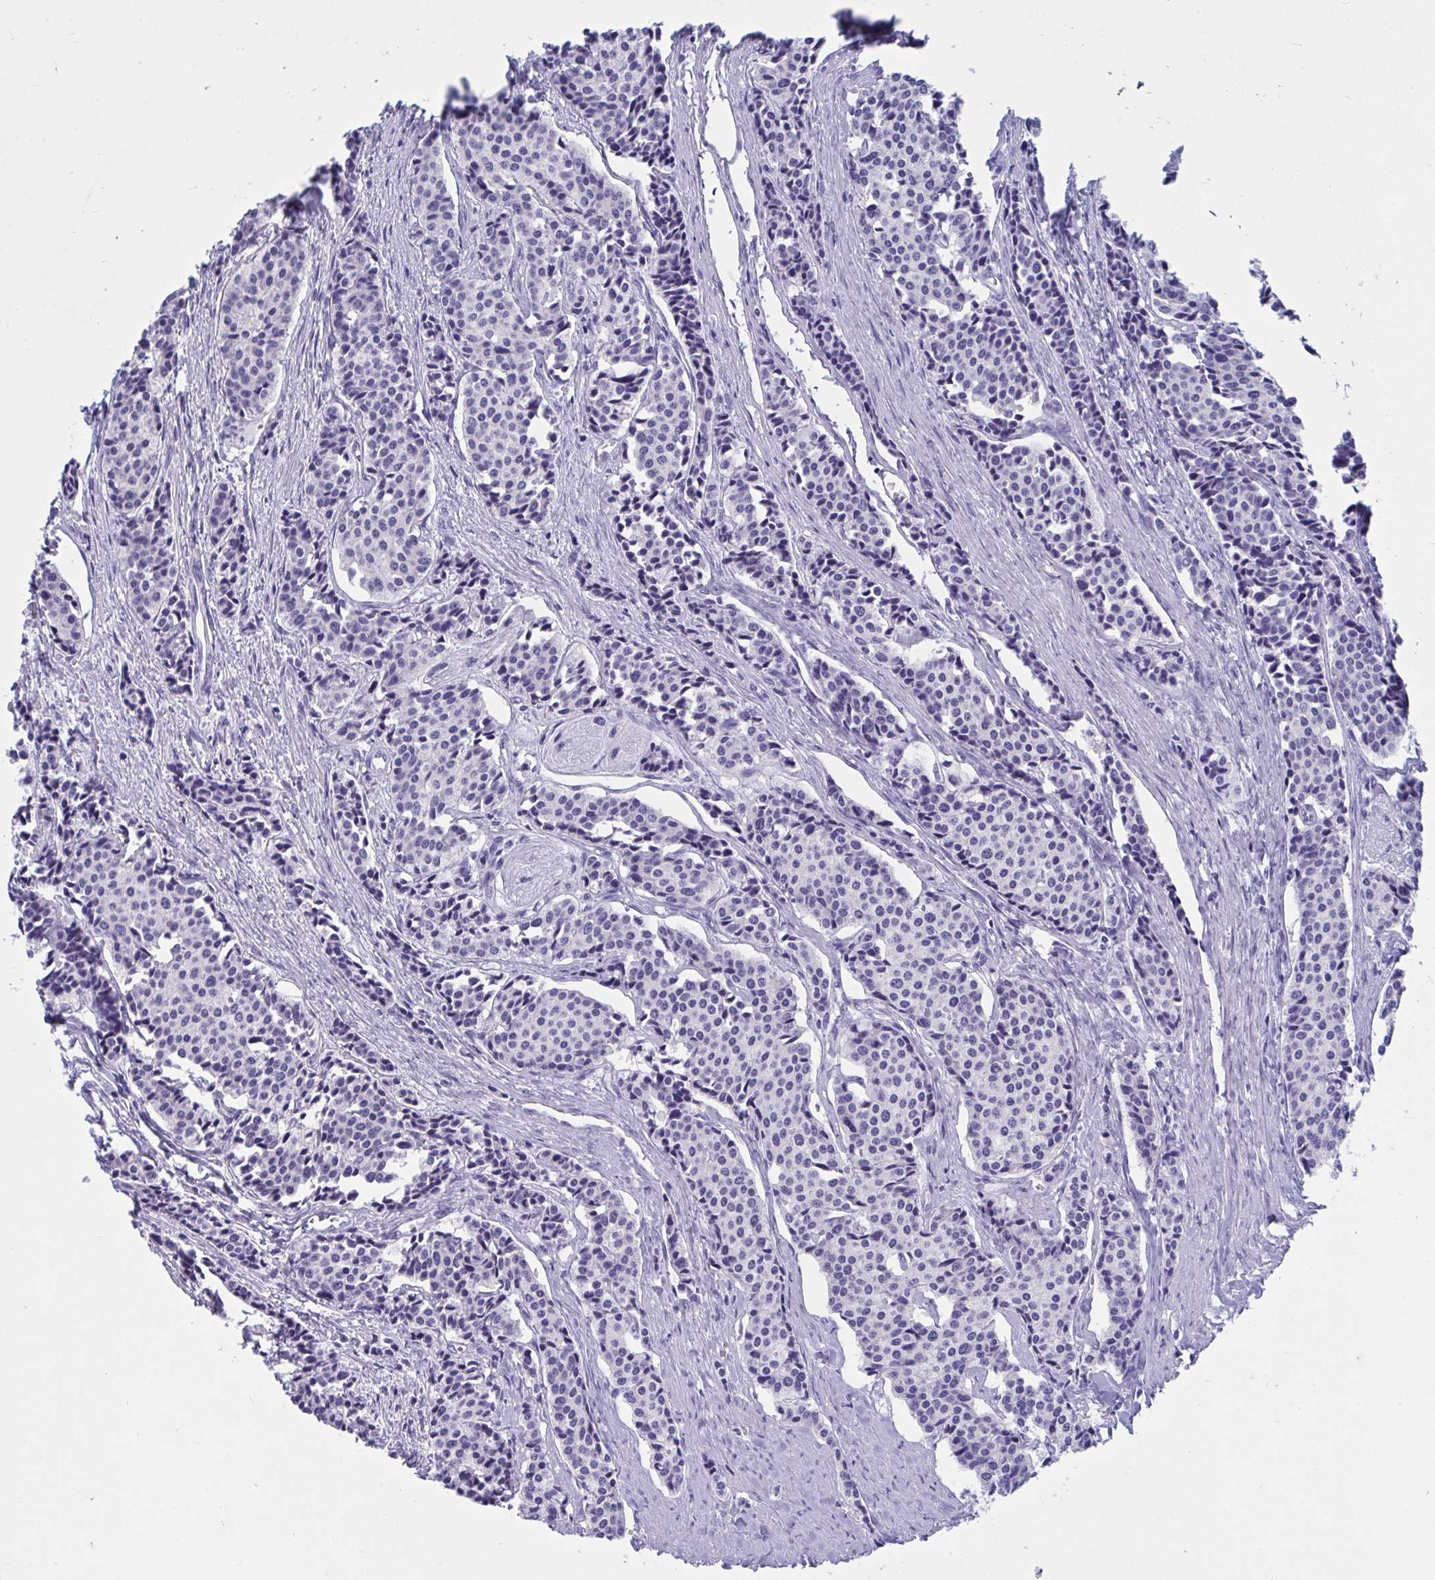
{"staining": {"intensity": "negative", "quantity": "none", "location": "none"}, "tissue": "carcinoid", "cell_type": "Tumor cells", "image_type": "cancer", "snomed": [{"axis": "morphology", "description": "Carcinoid, malignant, NOS"}, {"axis": "topography", "description": "Small intestine"}], "caption": "The micrograph shows no staining of tumor cells in carcinoid.", "gene": "TTC30B", "patient": {"sex": "male", "age": 73}}